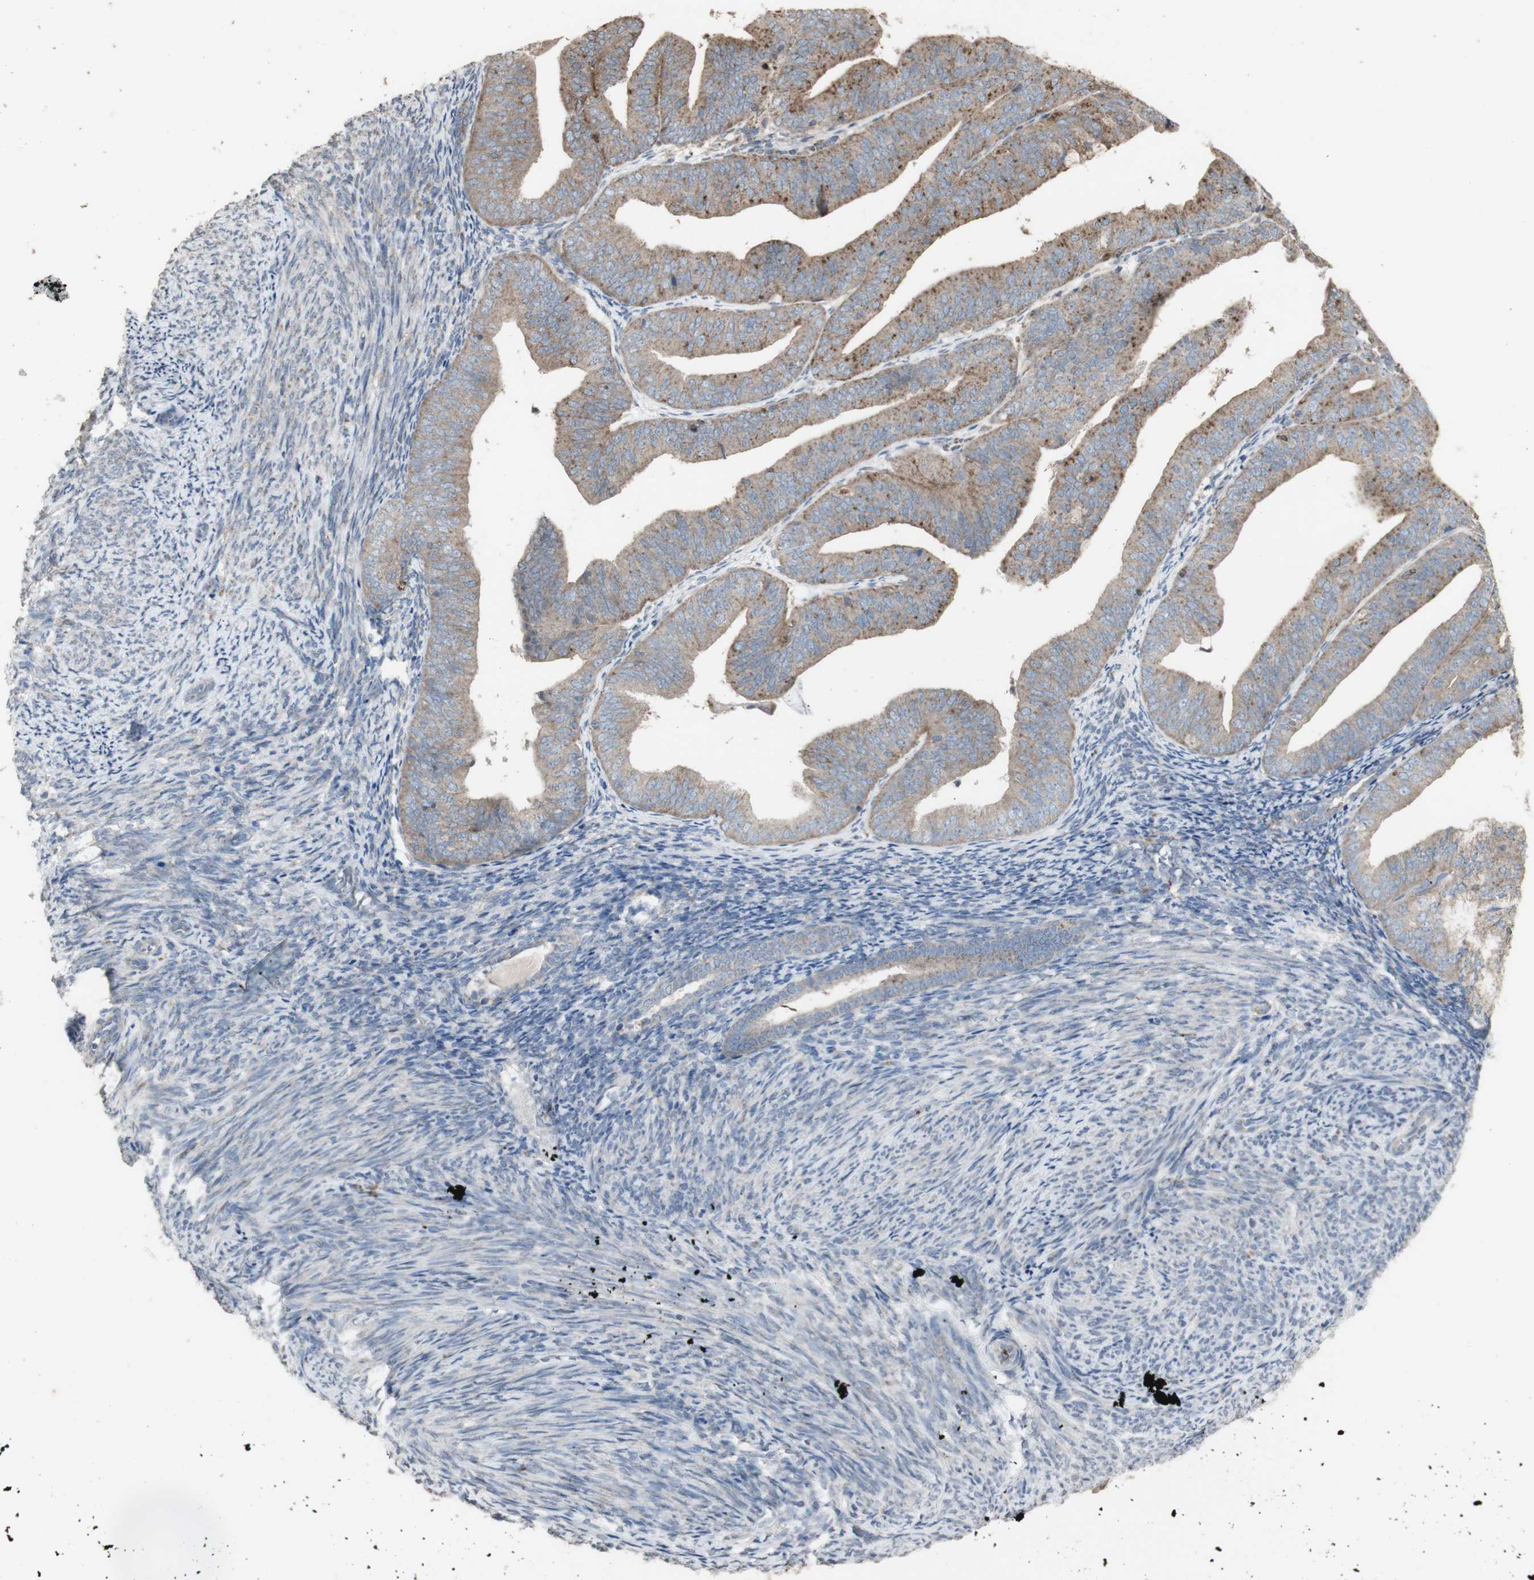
{"staining": {"intensity": "moderate", "quantity": ">75%", "location": "cytoplasmic/membranous"}, "tissue": "endometrial cancer", "cell_type": "Tumor cells", "image_type": "cancer", "snomed": [{"axis": "morphology", "description": "Adenocarcinoma, NOS"}, {"axis": "topography", "description": "Endometrium"}], "caption": "IHC of human adenocarcinoma (endometrial) exhibits medium levels of moderate cytoplasmic/membranous positivity in about >75% of tumor cells. (brown staining indicates protein expression, while blue staining denotes nuclei).", "gene": "ATP6V1E1", "patient": {"sex": "female", "age": 63}}